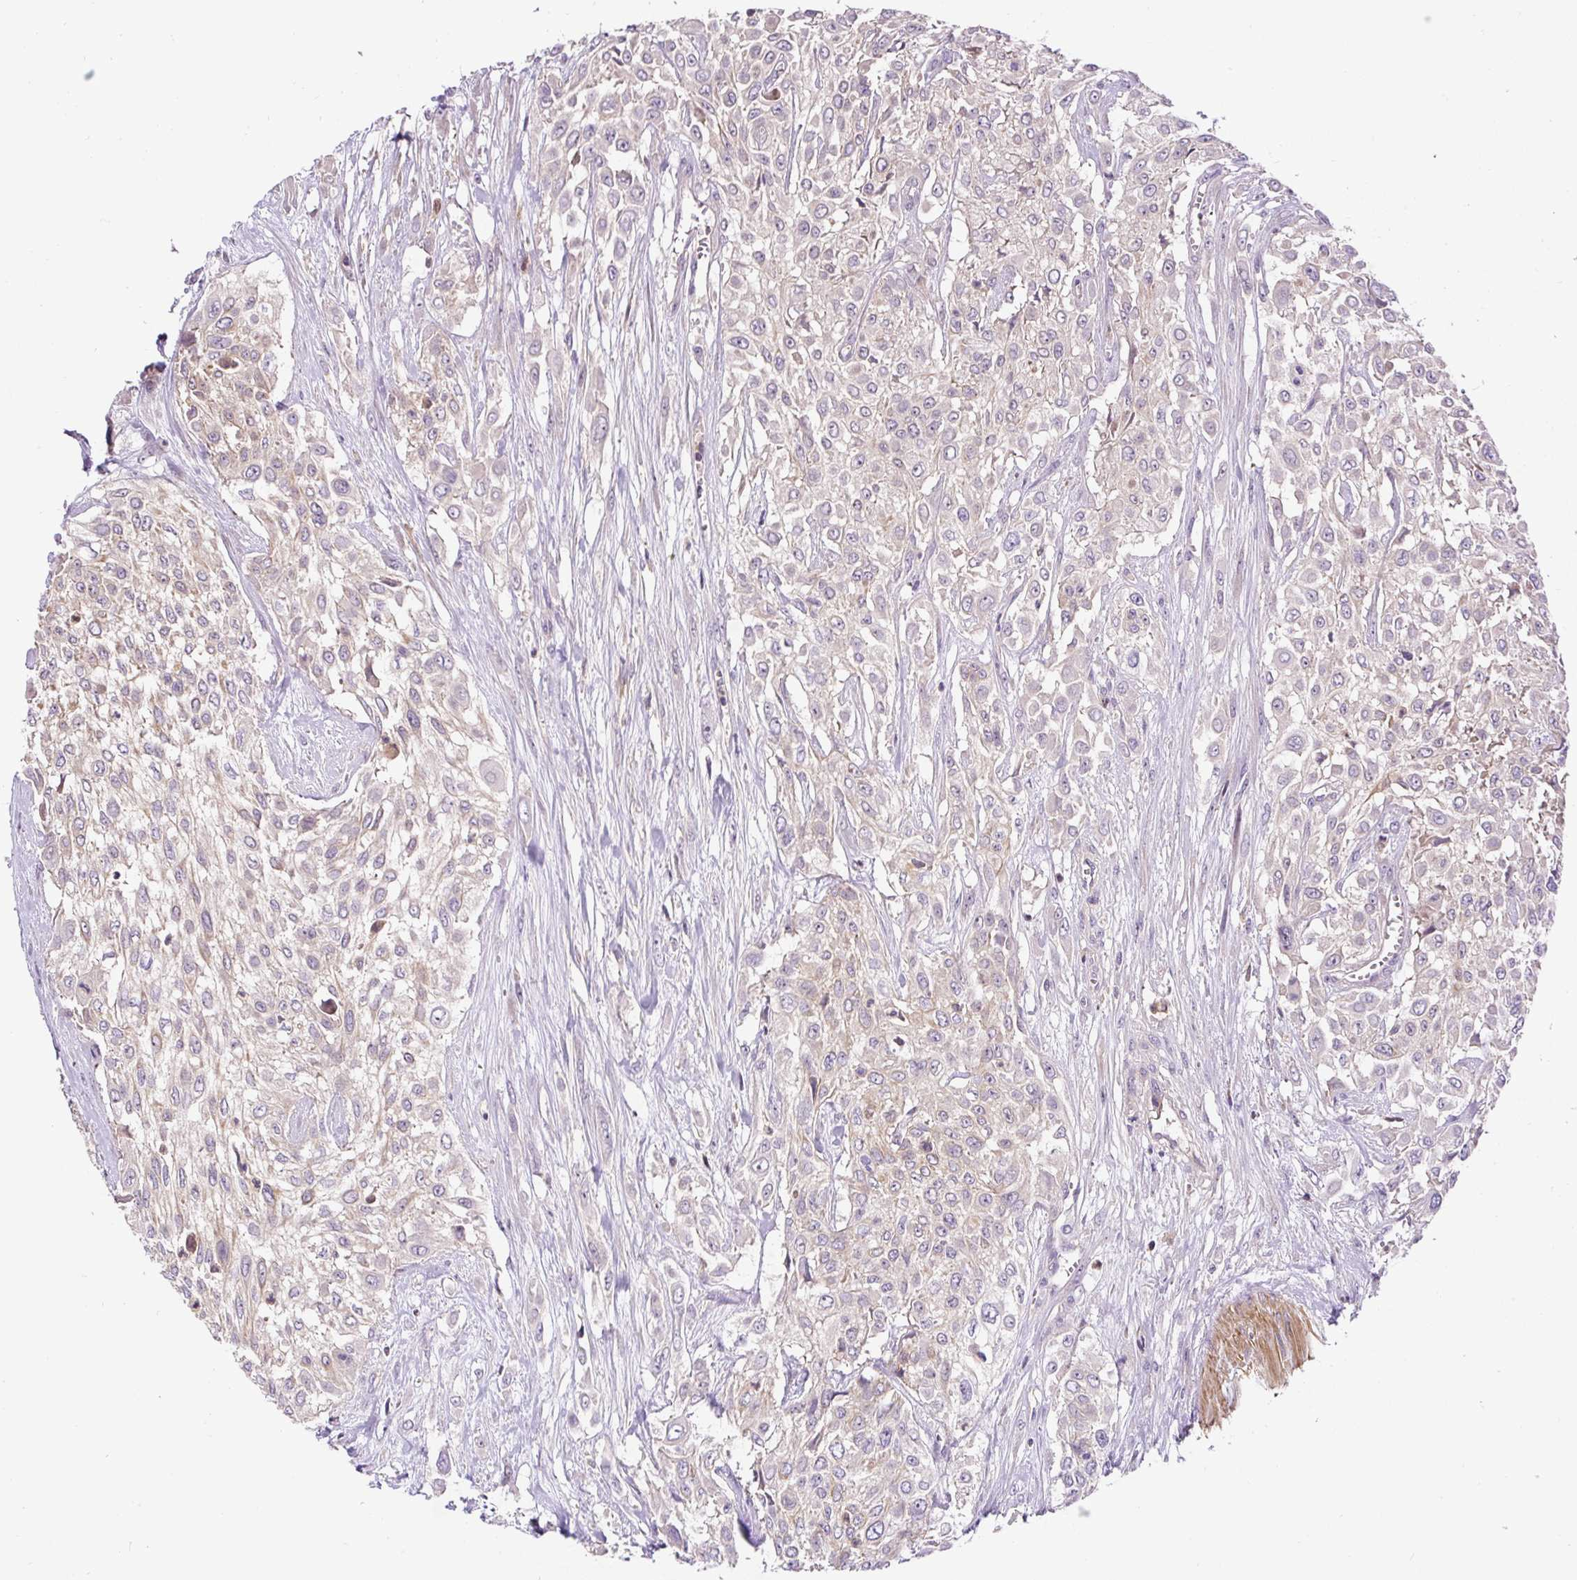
{"staining": {"intensity": "weak", "quantity": "<25%", "location": "cytoplasmic/membranous"}, "tissue": "urothelial cancer", "cell_type": "Tumor cells", "image_type": "cancer", "snomed": [{"axis": "morphology", "description": "Urothelial carcinoma, High grade"}, {"axis": "topography", "description": "Urinary bladder"}], "caption": "Tumor cells show no significant staining in high-grade urothelial carcinoma. The staining is performed using DAB brown chromogen with nuclei counter-stained in using hematoxylin.", "gene": "CCDC28A", "patient": {"sex": "male", "age": 57}}